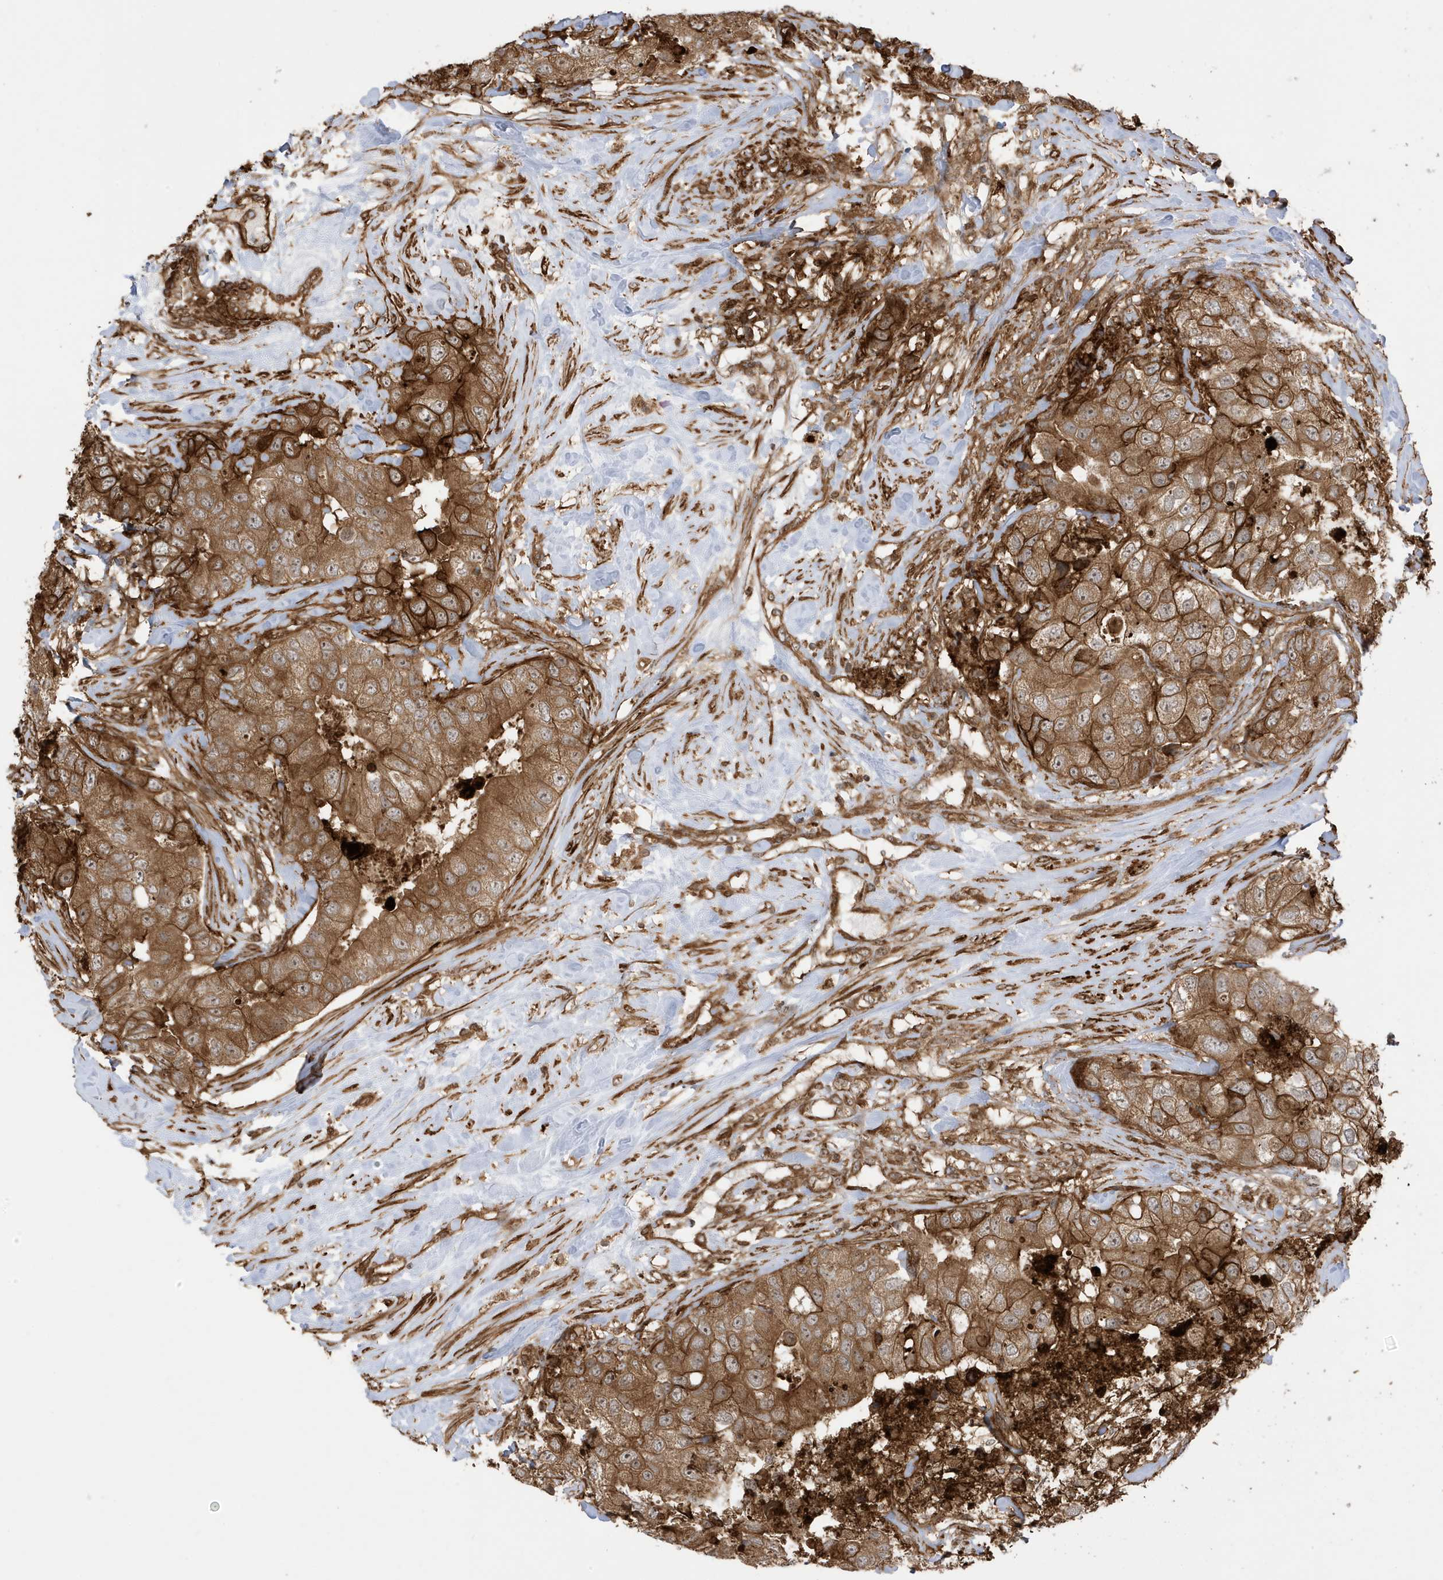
{"staining": {"intensity": "moderate", "quantity": ">75%", "location": "cytoplasmic/membranous"}, "tissue": "breast cancer", "cell_type": "Tumor cells", "image_type": "cancer", "snomed": [{"axis": "morphology", "description": "Duct carcinoma"}, {"axis": "topography", "description": "Breast"}], "caption": "Immunohistochemical staining of human breast intraductal carcinoma demonstrates medium levels of moderate cytoplasmic/membranous protein staining in about >75% of tumor cells.", "gene": "CDC42EP3", "patient": {"sex": "female", "age": 62}}